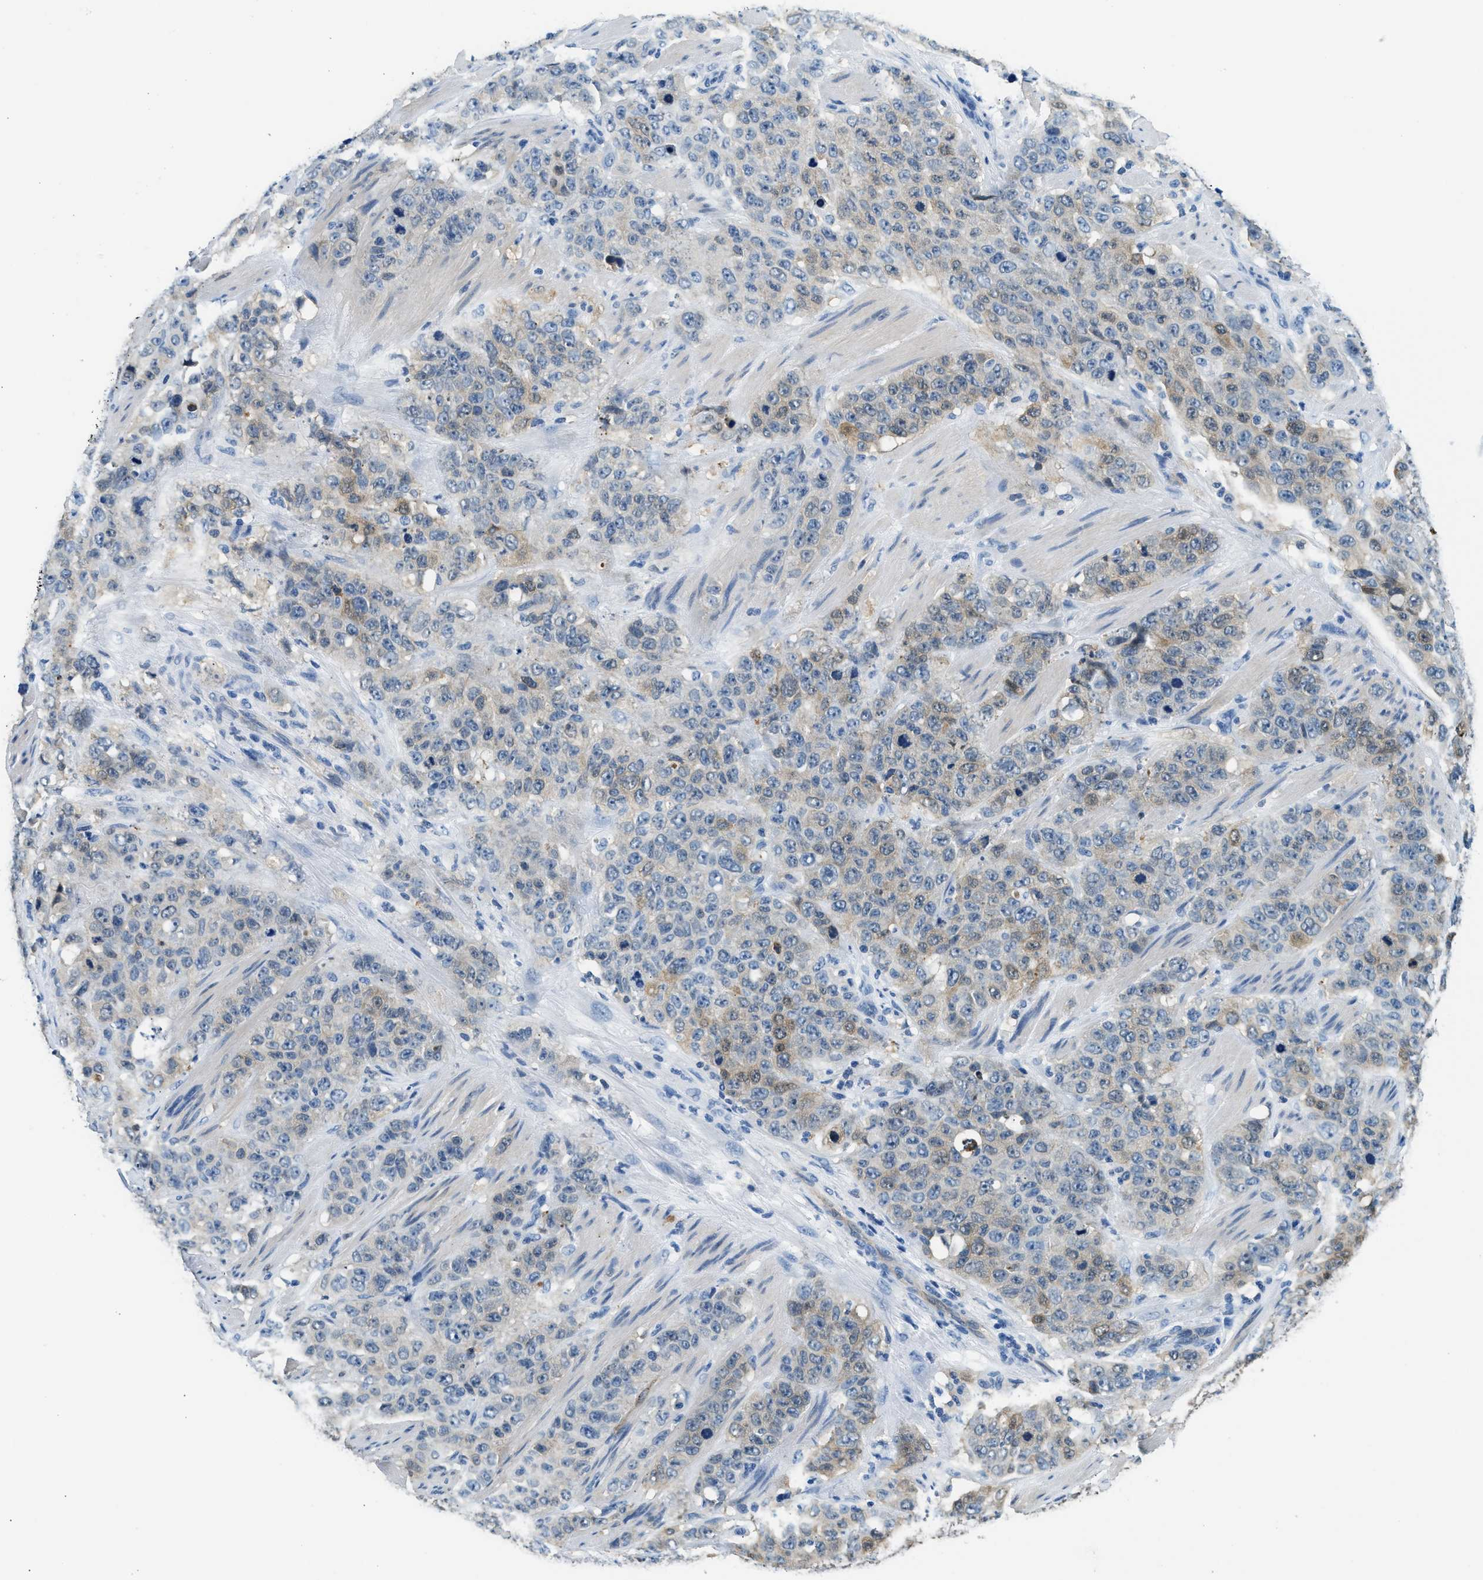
{"staining": {"intensity": "weak", "quantity": "<25%", "location": "cytoplasmic/membranous"}, "tissue": "stomach cancer", "cell_type": "Tumor cells", "image_type": "cancer", "snomed": [{"axis": "morphology", "description": "Adenocarcinoma, NOS"}, {"axis": "topography", "description": "Stomach"}], "caption": "Image shows no protein expression in tumor cells of stomach adenocarcinoma tissue.", "gene": "ANXA3", "patient": {"sex": "male", "age": 48}}